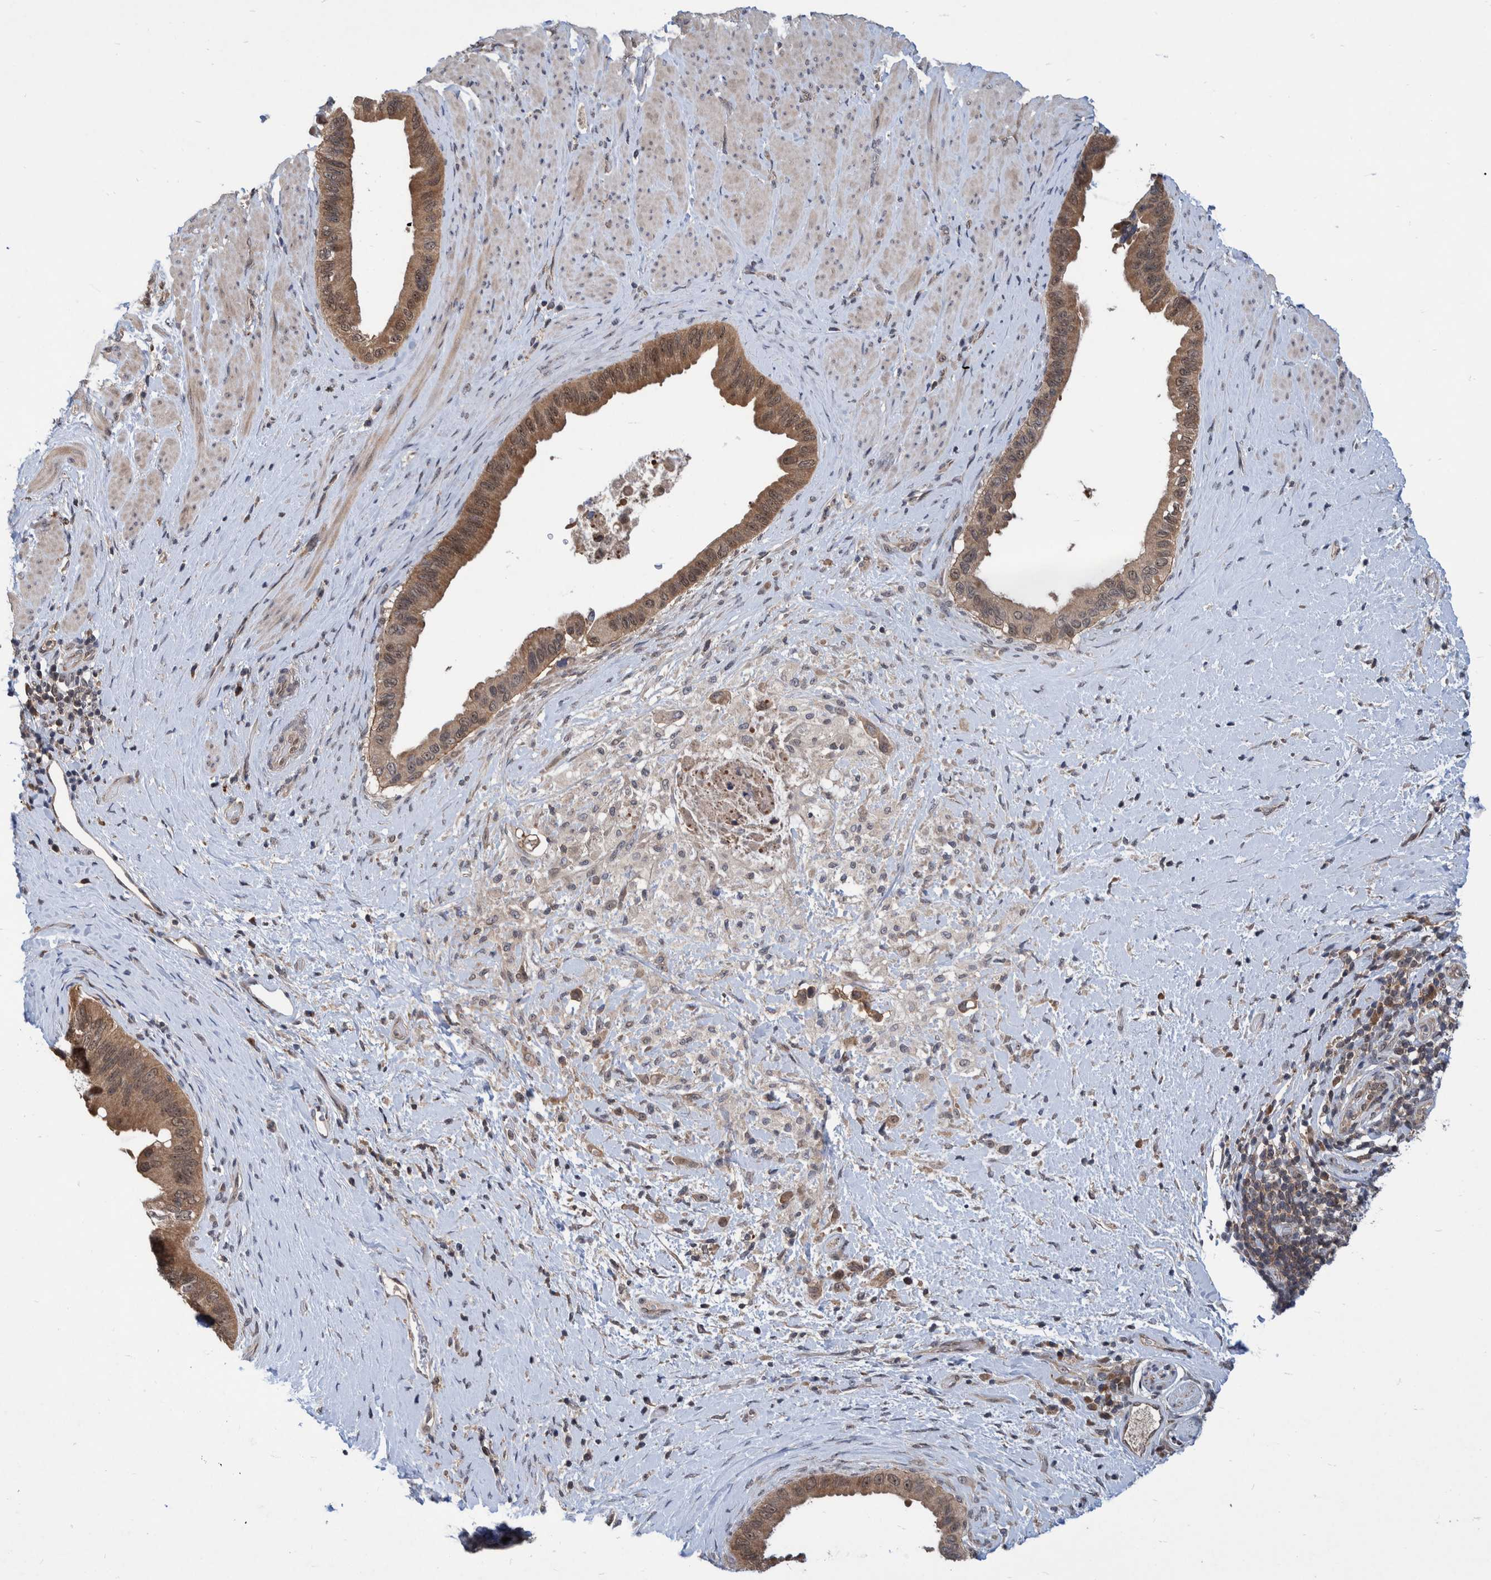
{"staining": {"intensity": "moderate", "quantity": ">75%", "location": "cytoplasmic/membranous,nuclear"}, "tissue": "pancreatic cancer", "cell_type": "Tumor cells", "image_type": "cancer", "snomed": [{"axis": "morphology", "description": "Adenocarcinoma, NOS"}, {"axis": "topography", "description": "Pancreas"}], "caption": "Immunohistochemistry (DAB) staining of human pancreatic adenocarcinoma reveals moderate cytoplasmic/membranous and nuclear protein staining in approximately >75% of tumor cells.", "gene": "PLPBP", "patient": {"sex": "female", "age": 56}}